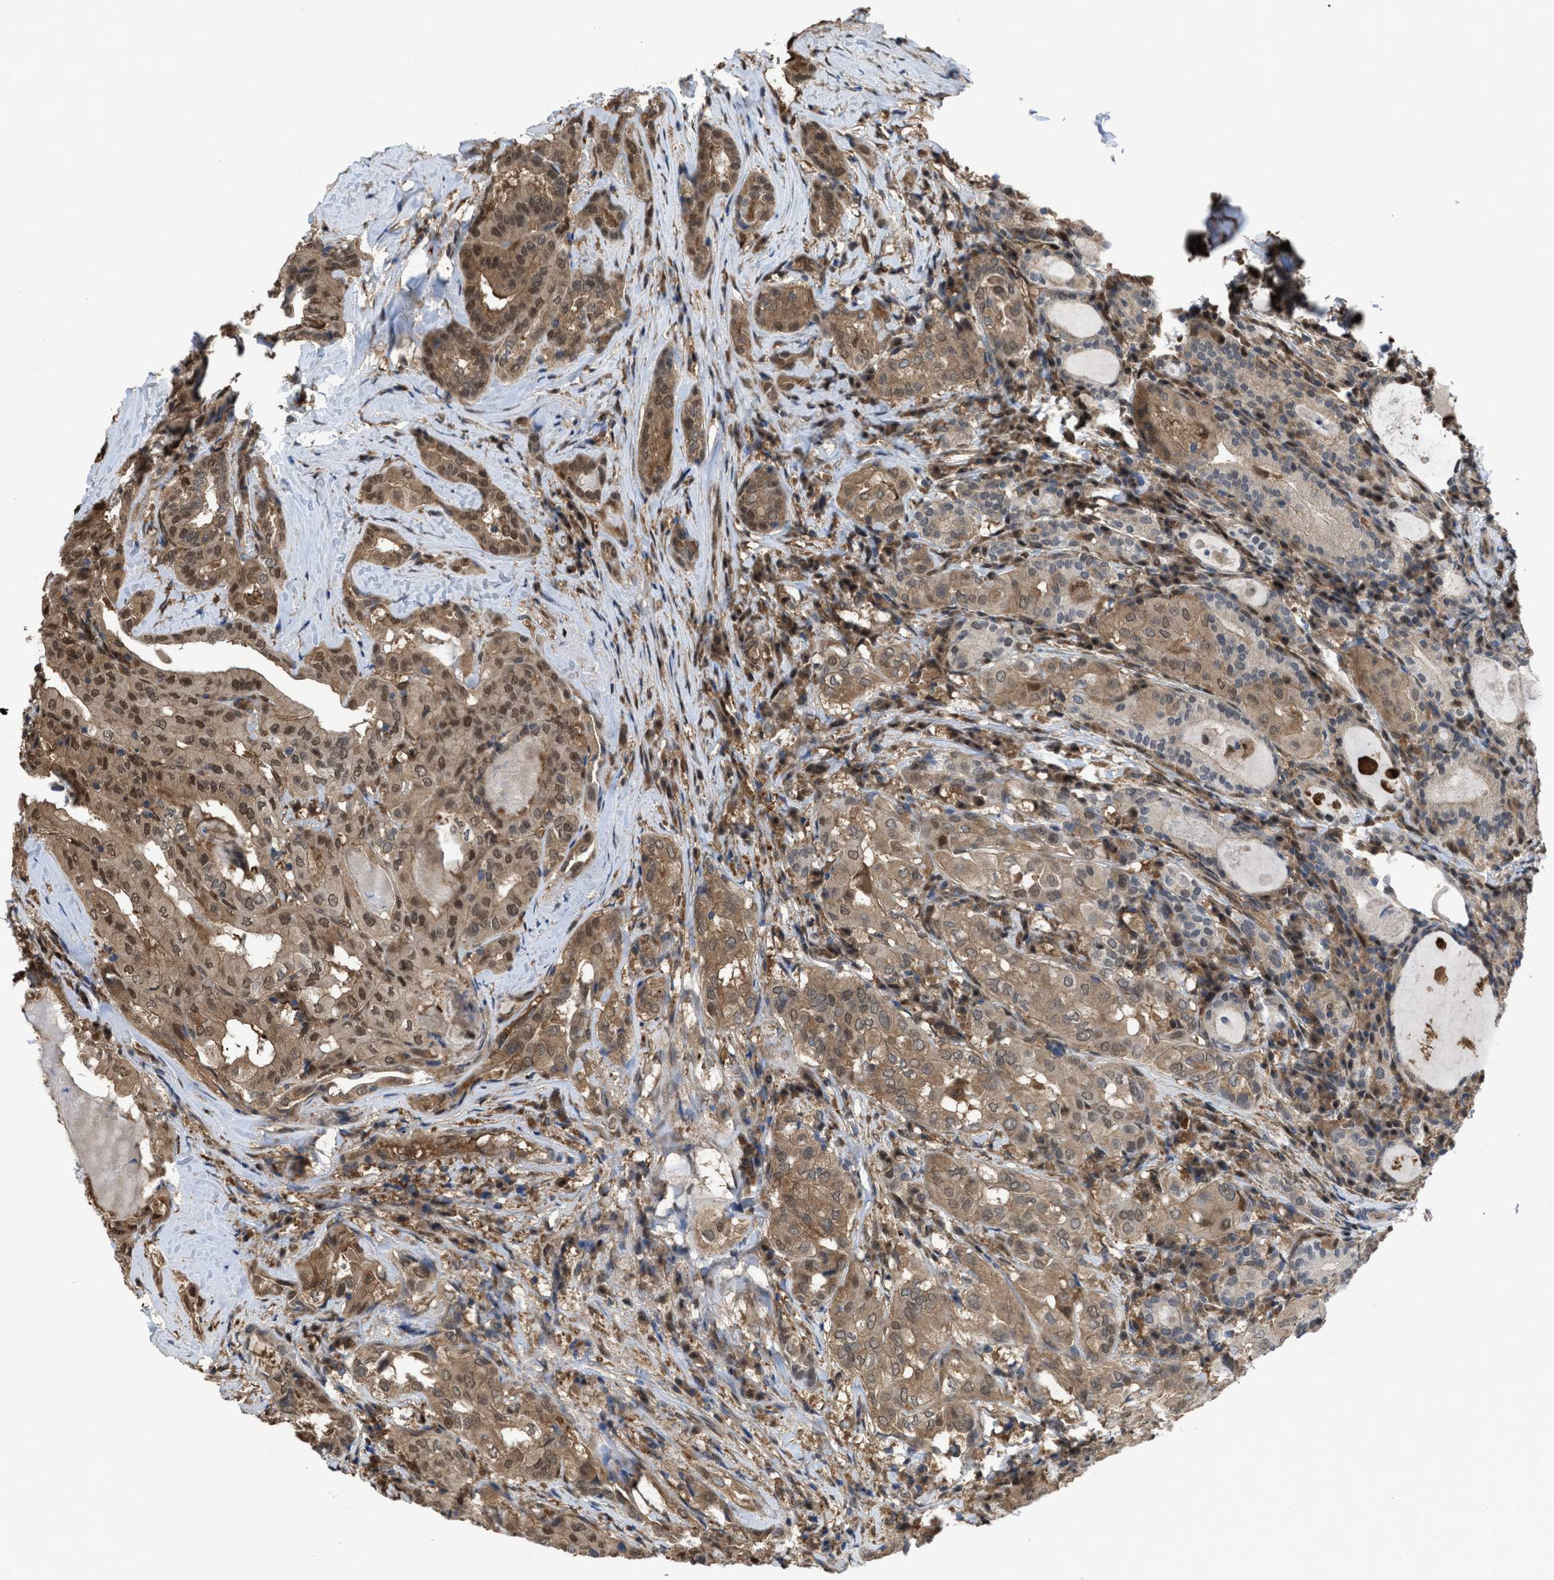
{"staining": {"intensity": "moderate", "quantity": ">75%", "location": "cytoplasmic/membranous,nuclear"}, "tissue": "thyroid cancer", "cell_type": "Tumor cells", "image_type": "cancer", "snomed": [{"axis": "morphology", "description": "Papillary adenocarcinoma, NOS"}, {"axis": "topography", "description": "Thyroid gland"}], "caption": "Human thyroid papillary adenocarcinoma stained with a brown dye shows moderate cytoplasmic/membranous and nuclear positive positivity in about >75% of tumor cells.", "gene": "YWHAG", "patient": {"sex": "female", "age": 42}}